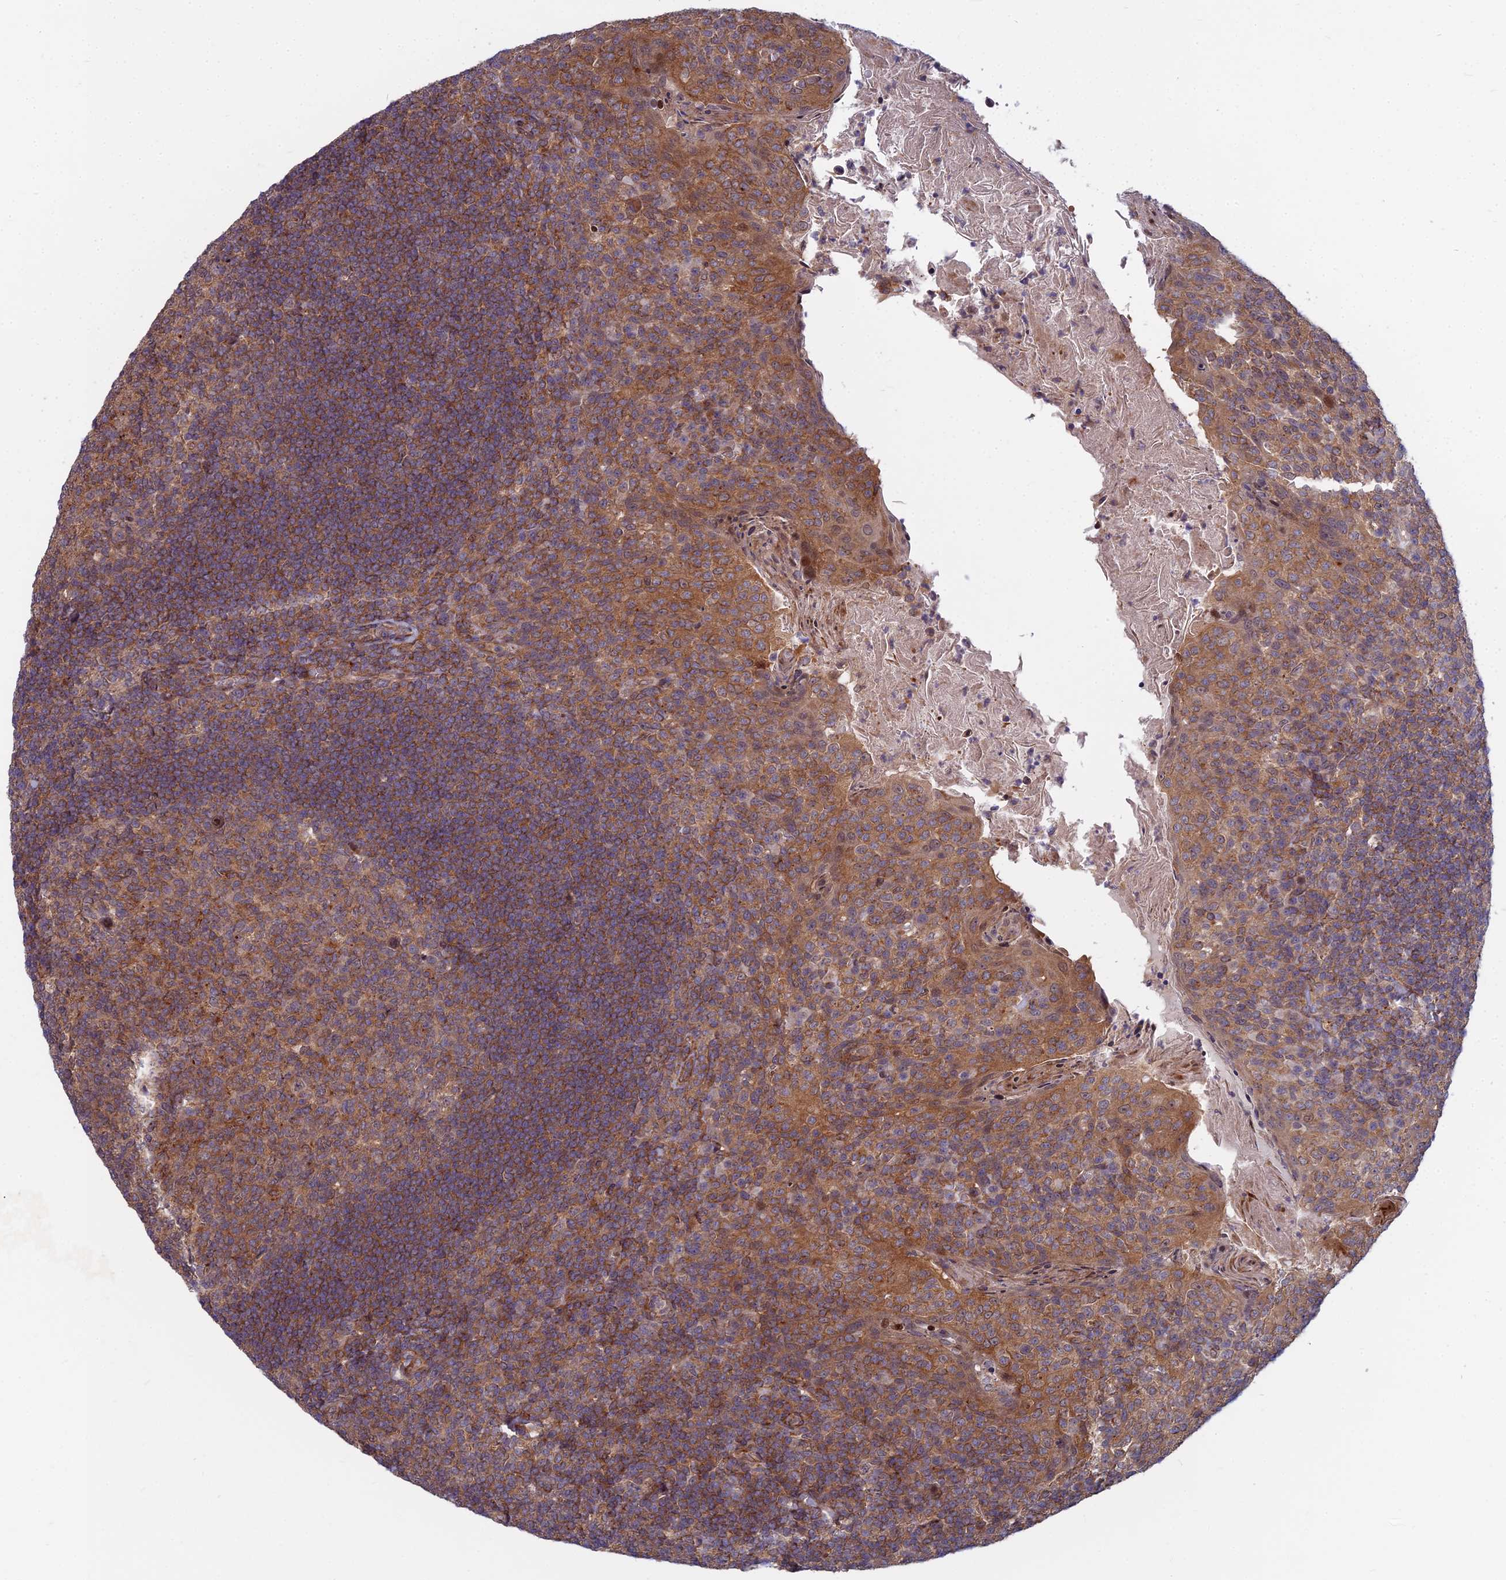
{"staining": {"intensity": "moderate", "quantity": "25%-75%", "location": "cytoplasmic/membranous"}, "tissue": "tonsil", "cell_type": "Germinal center cells", "image_type": "normal", "snomed": [{"axis": "morphology", "description": "Normal tissue, NOS"}, {"axis": "topography", "description": "Tonsil"}], "caption": "Immunohistochemical staining of normal tonsil shows medium levels of moderate cytoplasmic/membranous positivity in approximately 25%-75% of germinal center cells.", "gene": "COMMD2", "patient": {"sex": "female", "age": 10}}